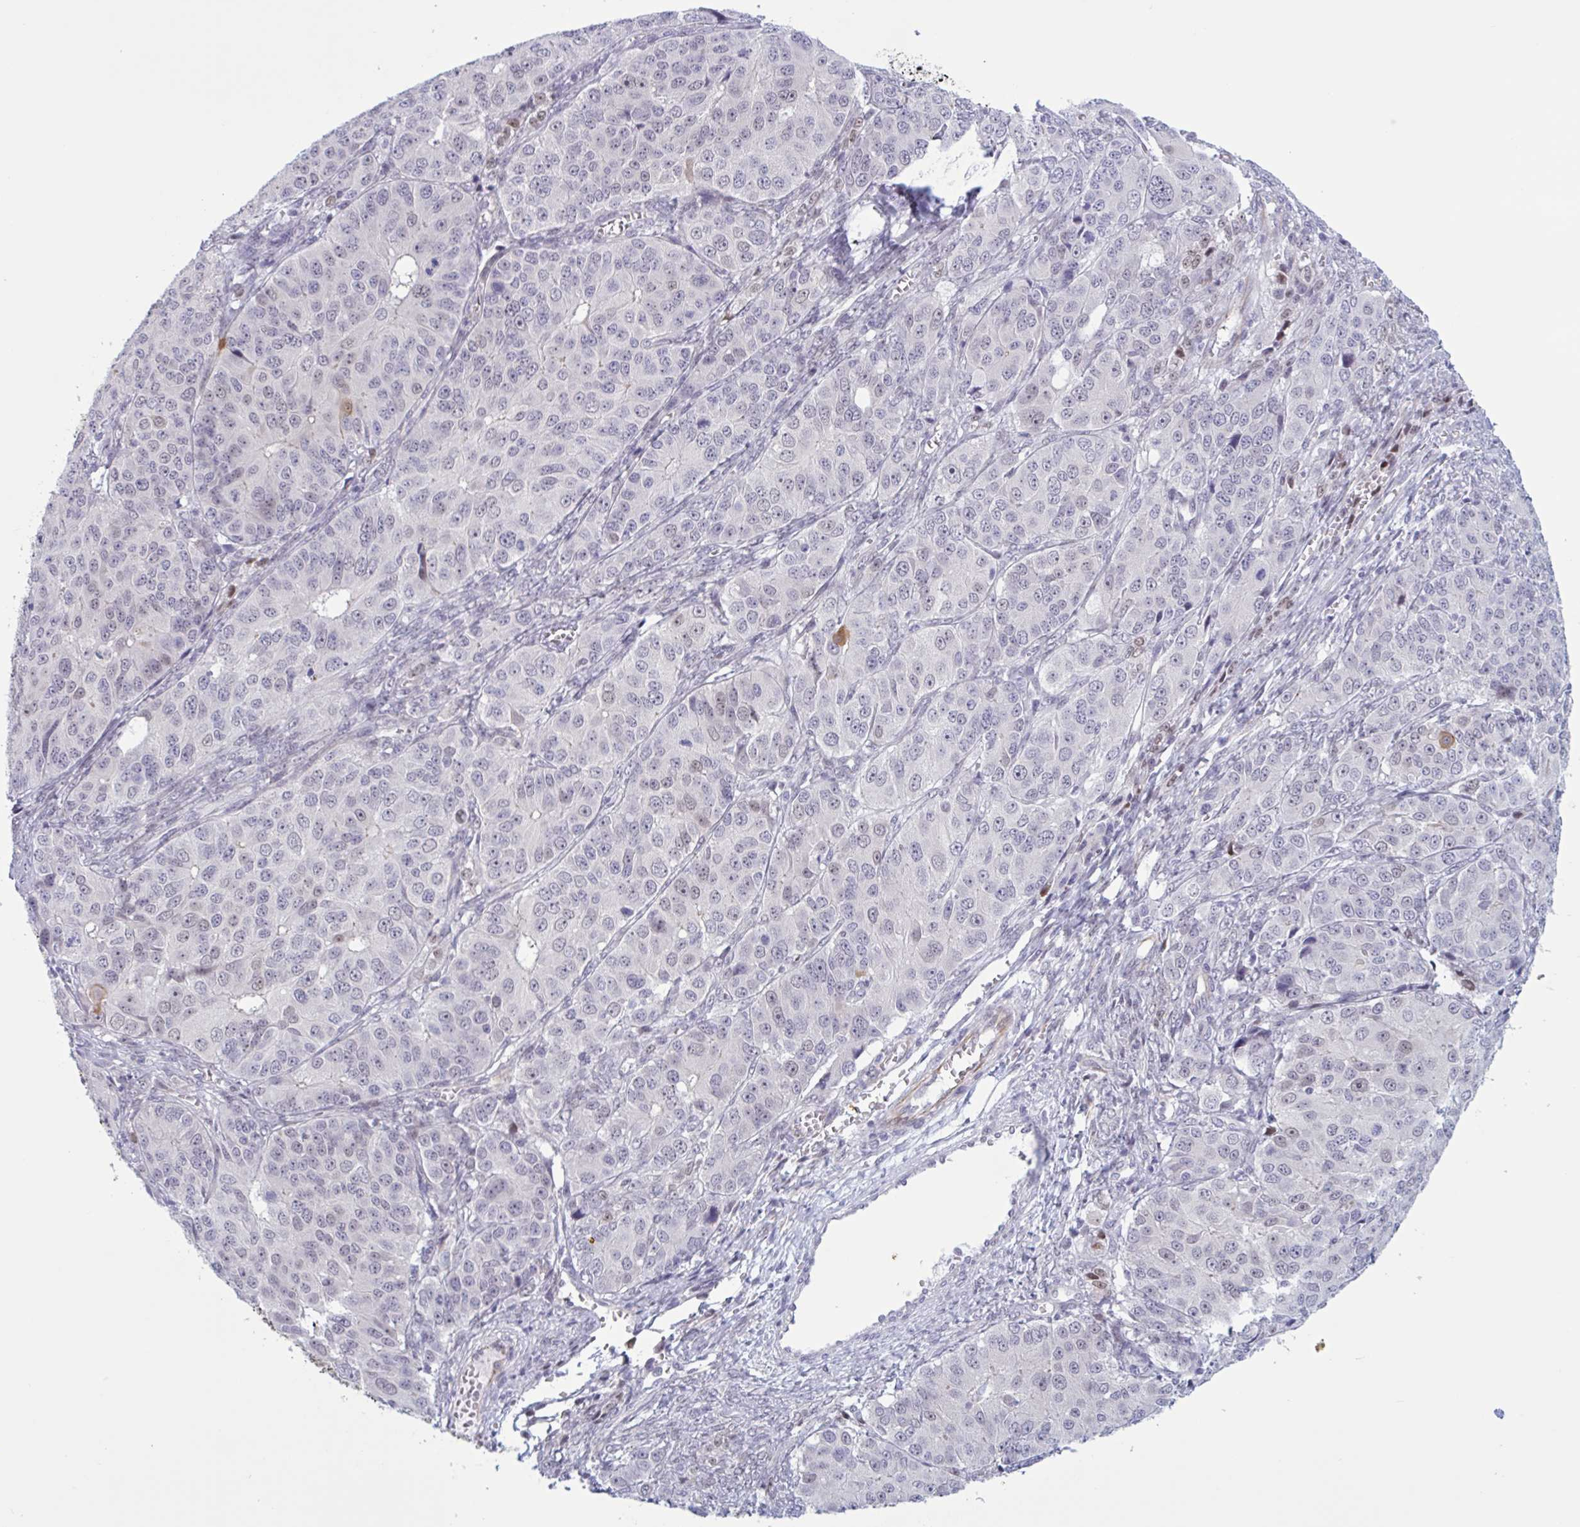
{"staining": {"intensity": "negative", "quantity": "none", "location": "none"}, "tissue": "ovarian cancer", "cell_type": "Tumor cells", "image_type": "cancer", "snomed": [{"axis": "morphology", "description": "Carcinoma, endometroid"}, {"axis": "topography", "description": "Ovary"}], "caption": "Immunohistochemistry (IHC) photomicrograph of human ovarian cancer stained for a protein (brown), which displays no staining in tumor cells.", "gene": "PRMT6", "patient": {"sex": "female", "age": 51}}